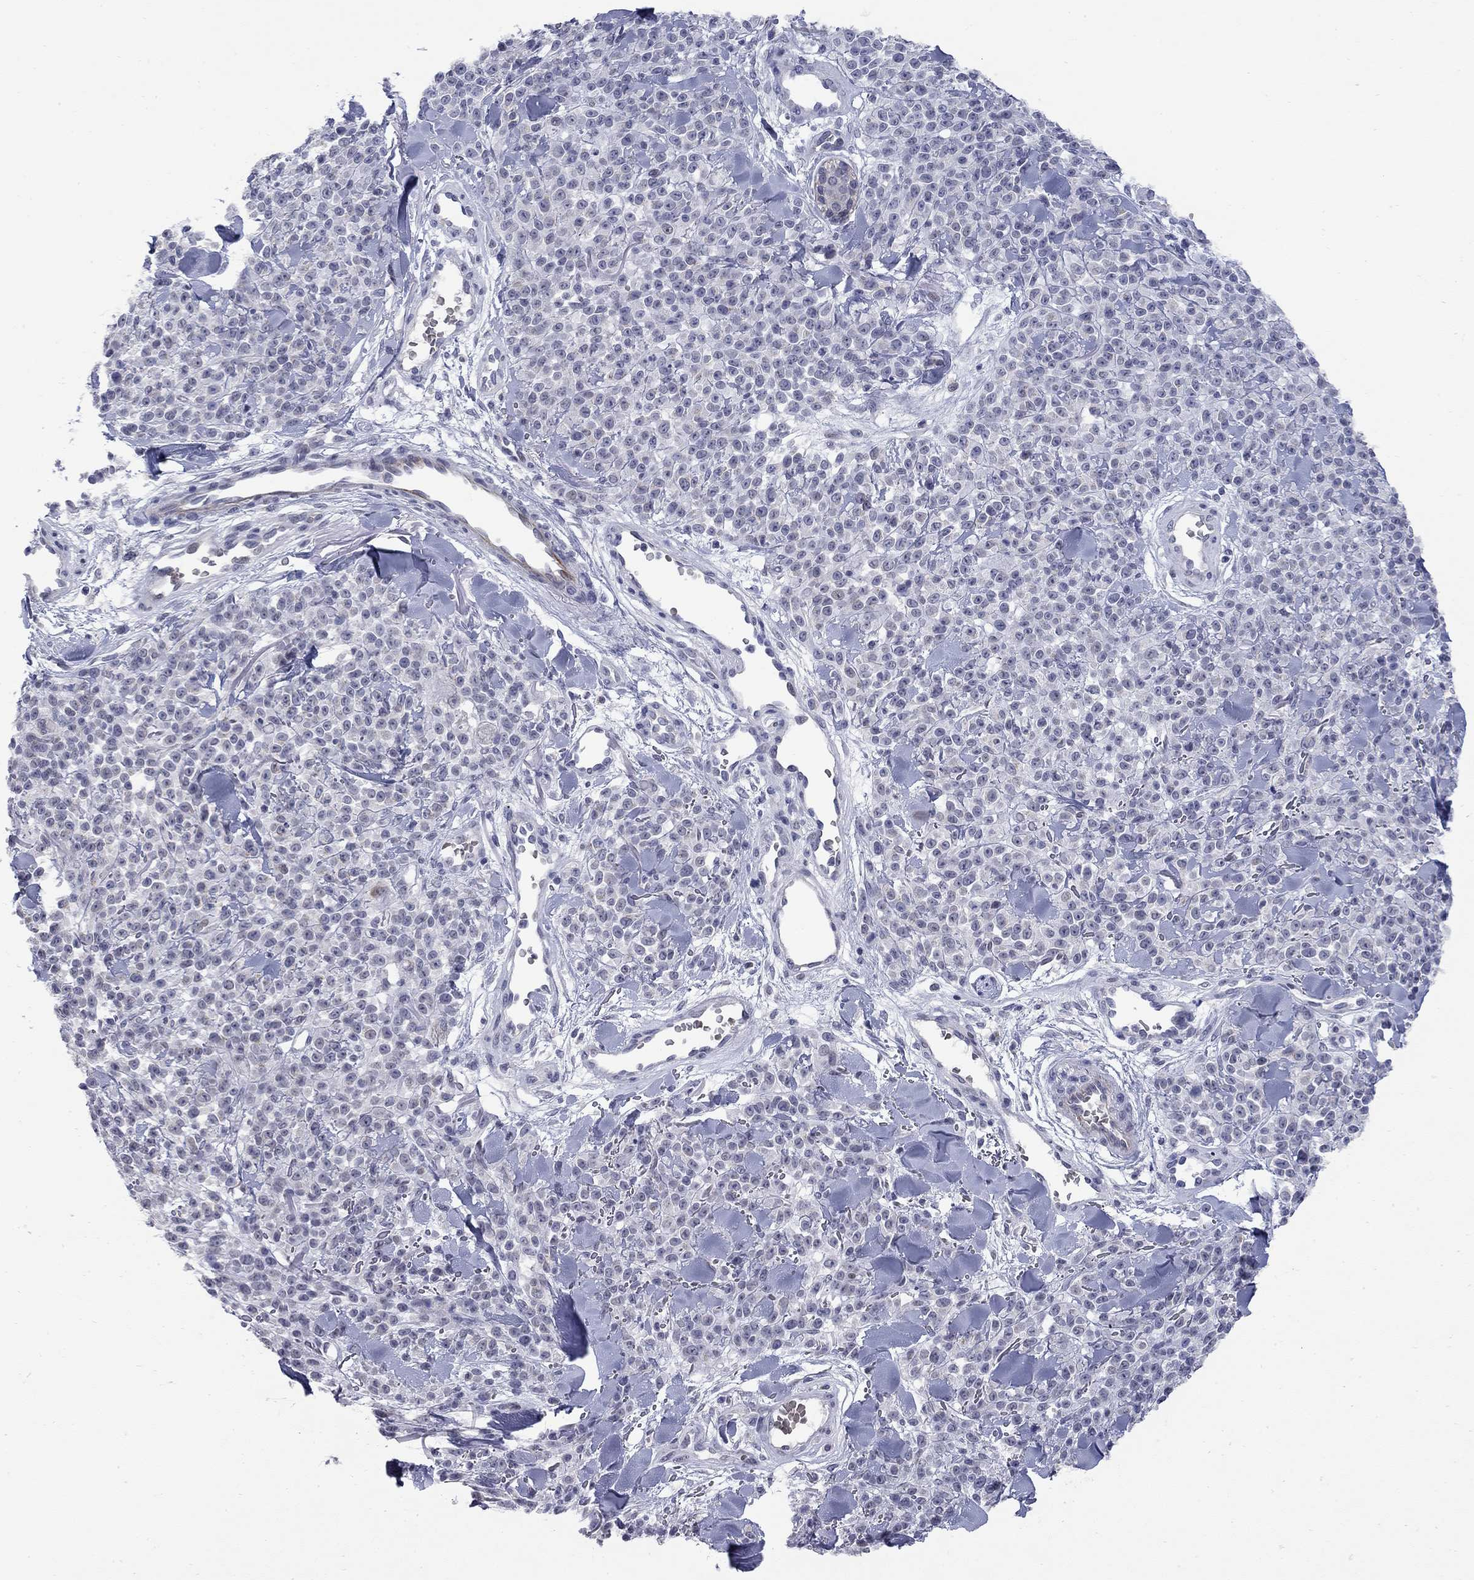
{"staining": {"intensity": "negative", "quantity": "none", "location": "none"}, "tissue": "melanoma", "cell_type": "Tumor cells", "image_type": "cancer", "snomed": [{"axis": "morphology", "description": "Malignant melanoma, NOS"}, {"axis": "topography", "description": "Skin"}, {"axis": "topography", "description": "Skin of trunk"}], "caption": "Micrograph shows no protein staining in tumor cells of malignant melanoma tissue.", "gene": "HTR4", "patient": {"sex": "male", "age": 74}}